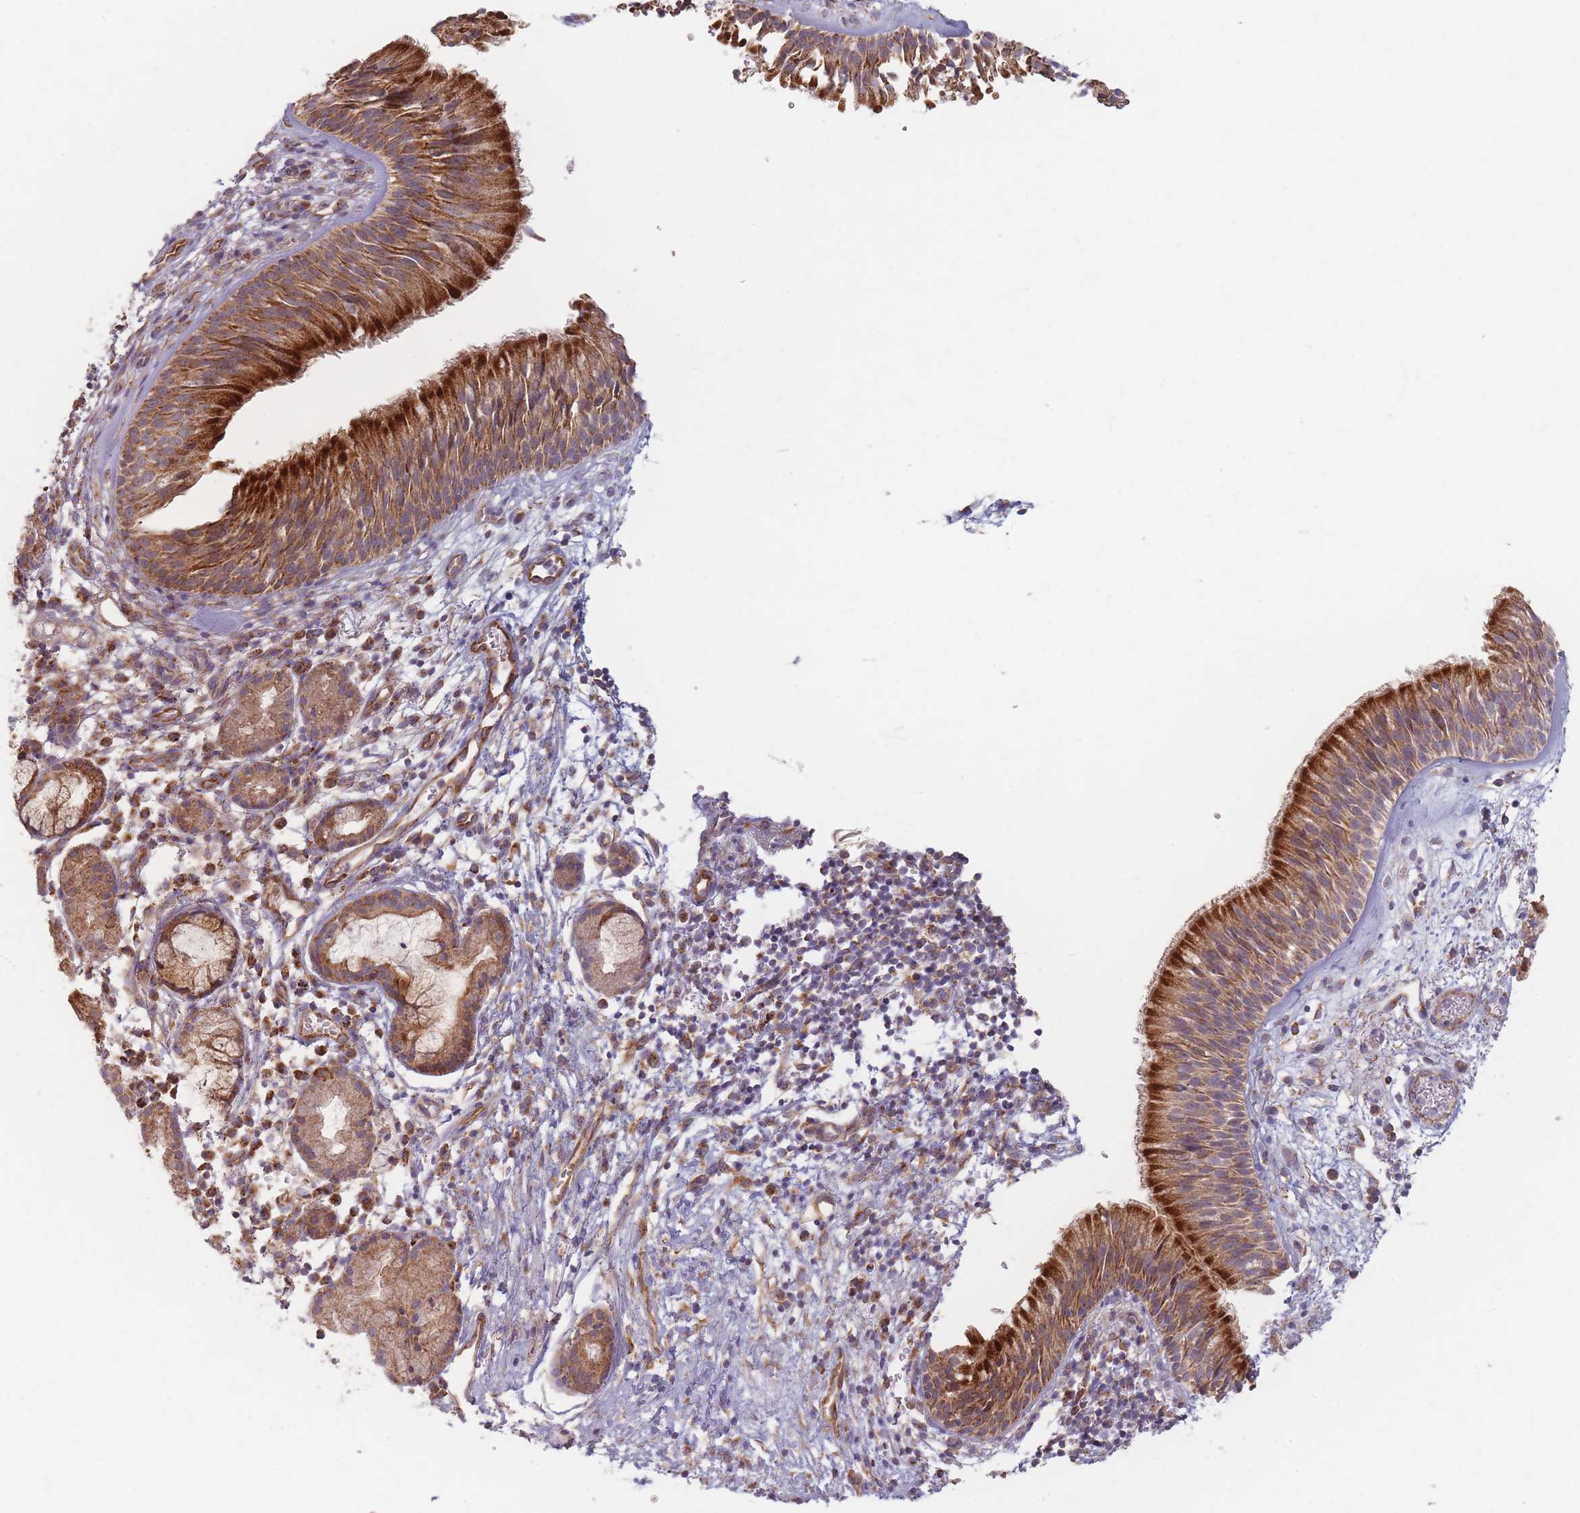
{"staining": {"intensity": "strong", "quantity": ">75%", "location": "cytoplasmic/membranous"}, "tissue": "nasopharynx", "cell_type": "Respiratory epithelial cells", "image_type": "normal", "snomed": [{"axis": "morphology", "description": "Normal tissue, NOS"}, {"axis": "topography", "description": "Nasopharynx"}], "caption": "Normal nasopharynx displays strong cytoplasmic/membranous positivity in approximately >75% of respiratory epithelial cells, visualized by immunohistochemistry. (brown staining indicates protein expression, while blue staining denotes nuclei).", "gene": "ESRP2", "patient": {"sex": "male", "age": 65}}